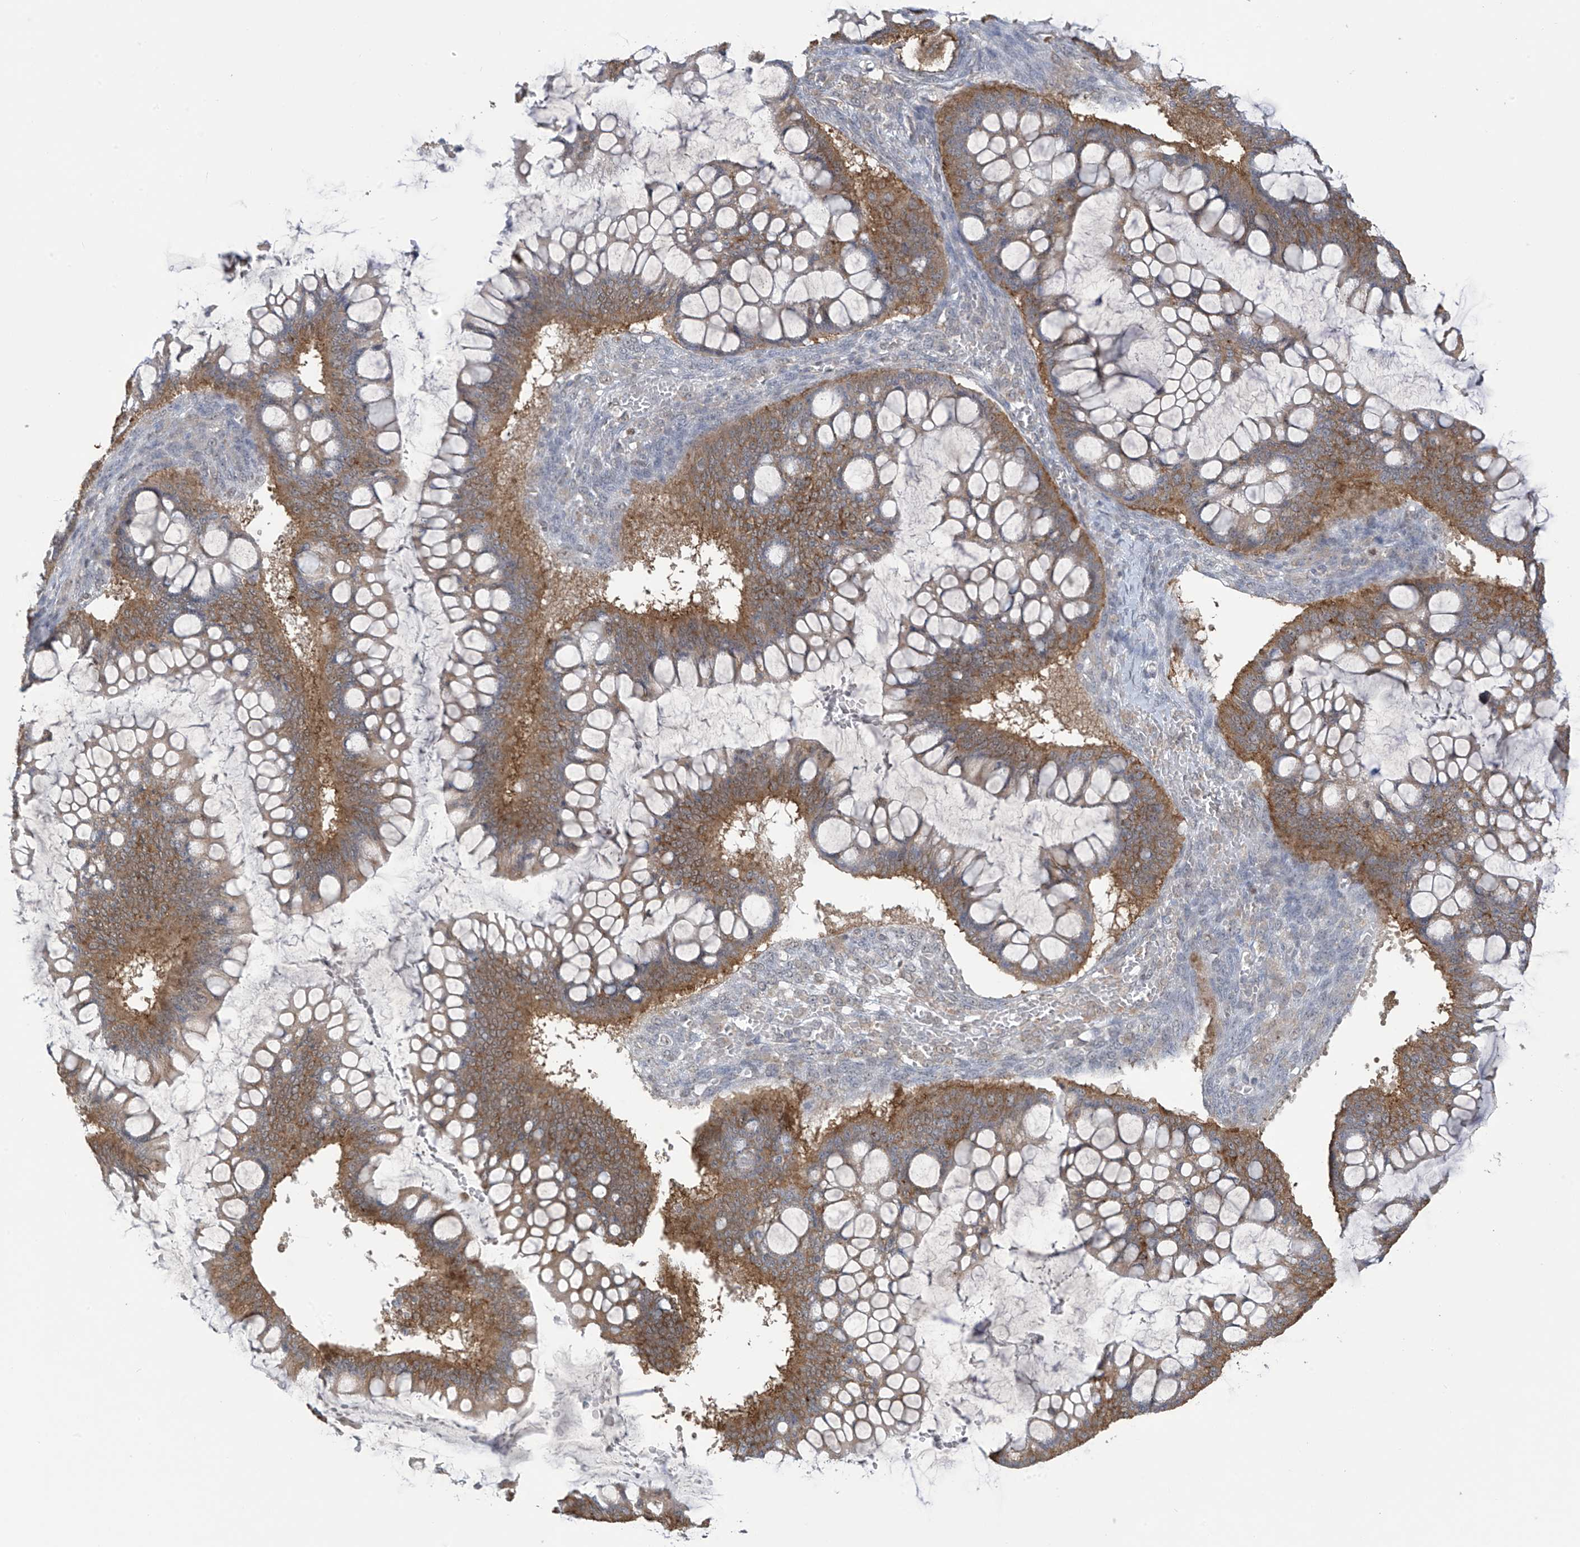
{"staining": {"intensity": "moderate", "quantity": ">75%", "location": "cytoplasmic/membranous"}, "tissue": "ovarian cancer", "cell_type": "Tumor cells", "image_type": "cancer", "snomed": [{"axis": "morphology", "description": "Cystadenocarcinoma, mucinous, NOS"}, {"axis": "topography", "description": "Ovary"}], "caption": "The immunohistochemical stain shows moderate cytoplasmic/membranous positivity in tumor cells of ovarian cancer tissue.", "gene": "KIAA1522", "patient": {"sex": "female", "age": 73}}